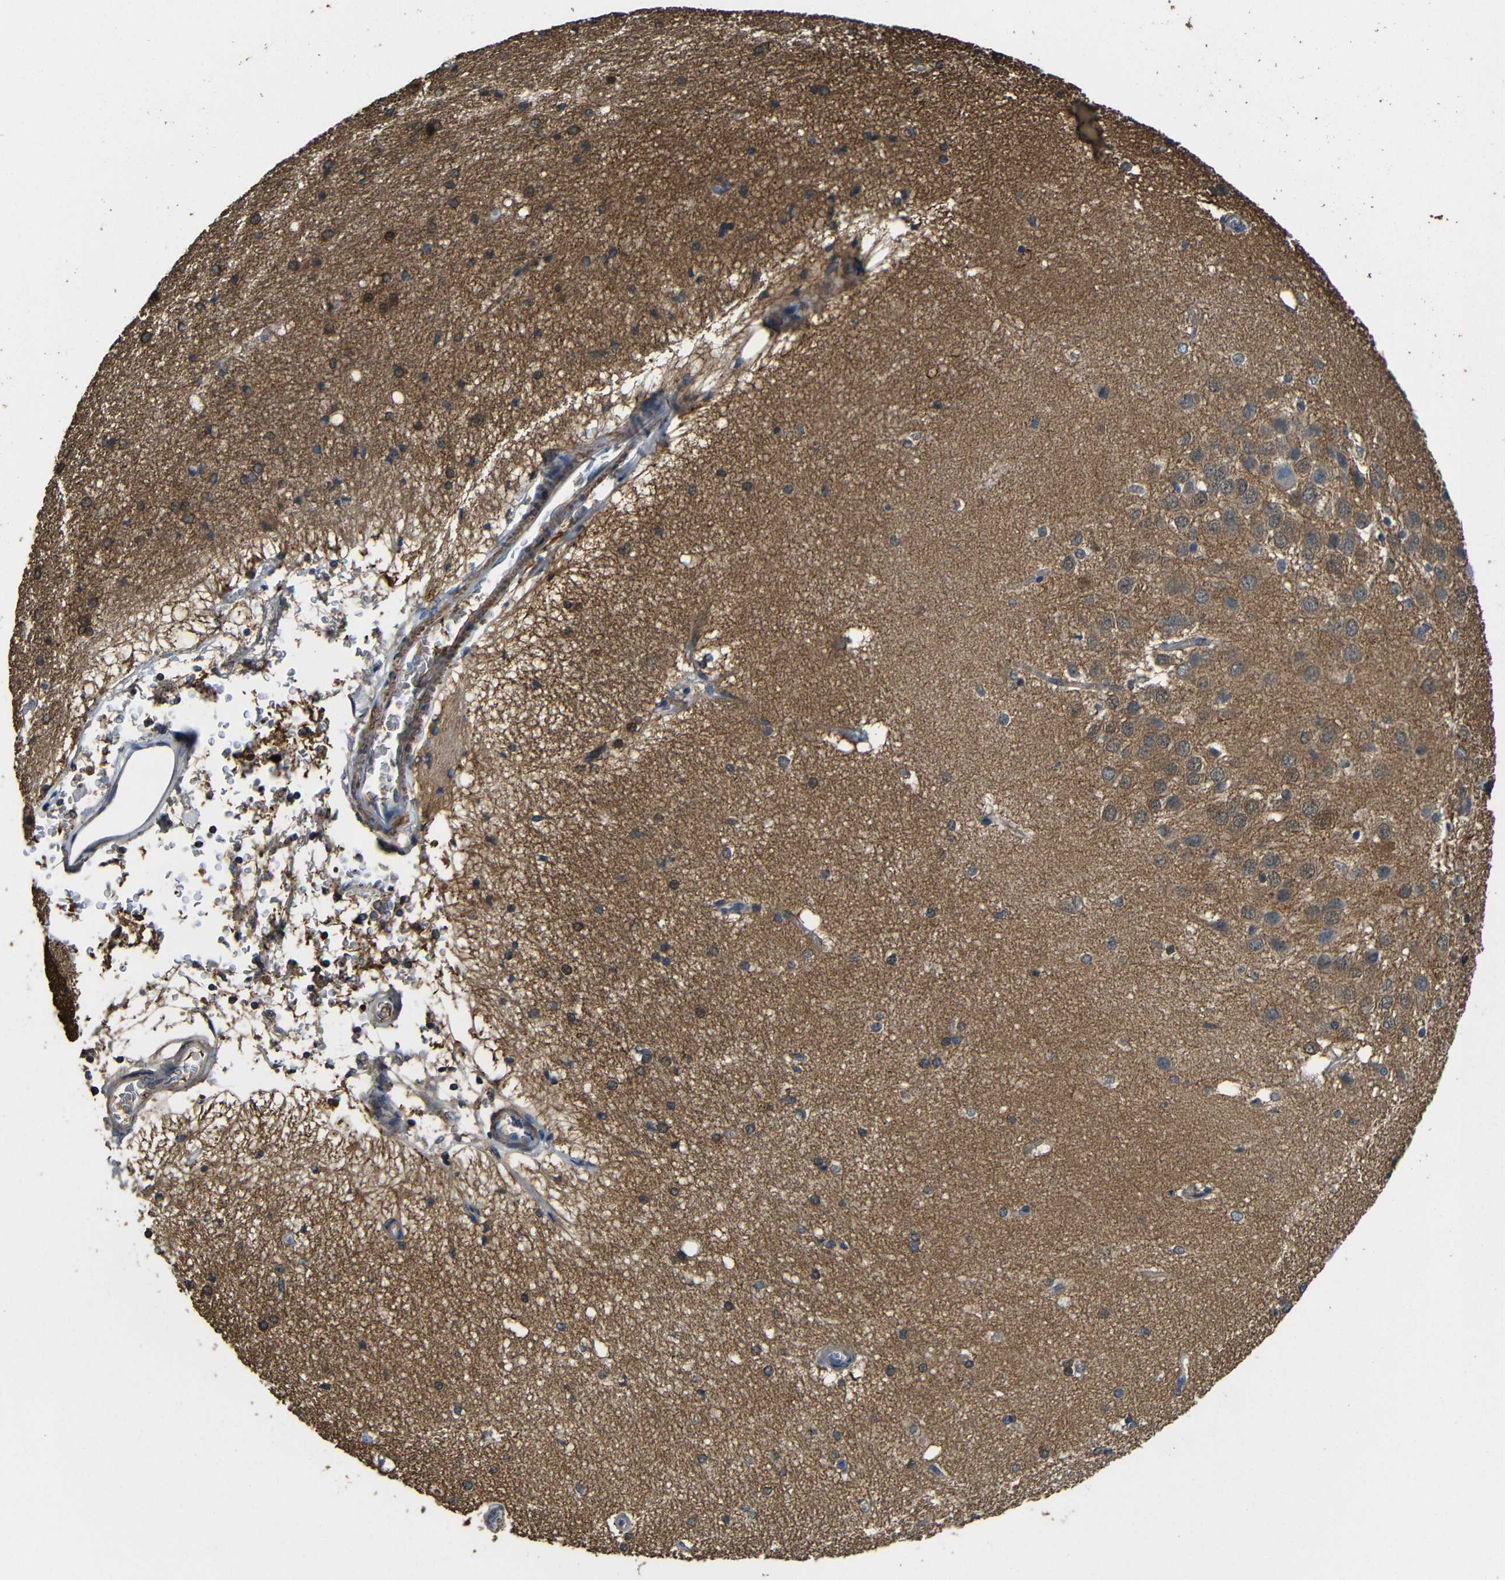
{"staining": {"intensity": "moderate", "quantity": "<25%", "location": "cytoplasmic/membranous"}, "tissue": "hippocampus", "cell_type": "Glial cells", "image_type": "normal", "snomed": [{"axis": "morphology", "description": "Normal tissue, NOS"}, {"axis": "topography", "description": "Hippocampus"}], "caption": "A histopathology image of human hippocampus stained for a protein reveals moderate cytoplasmic/membranous brown staining in glial cells.", "gene": "GDI1", "patient": {"sex": "female", "age": 19}}